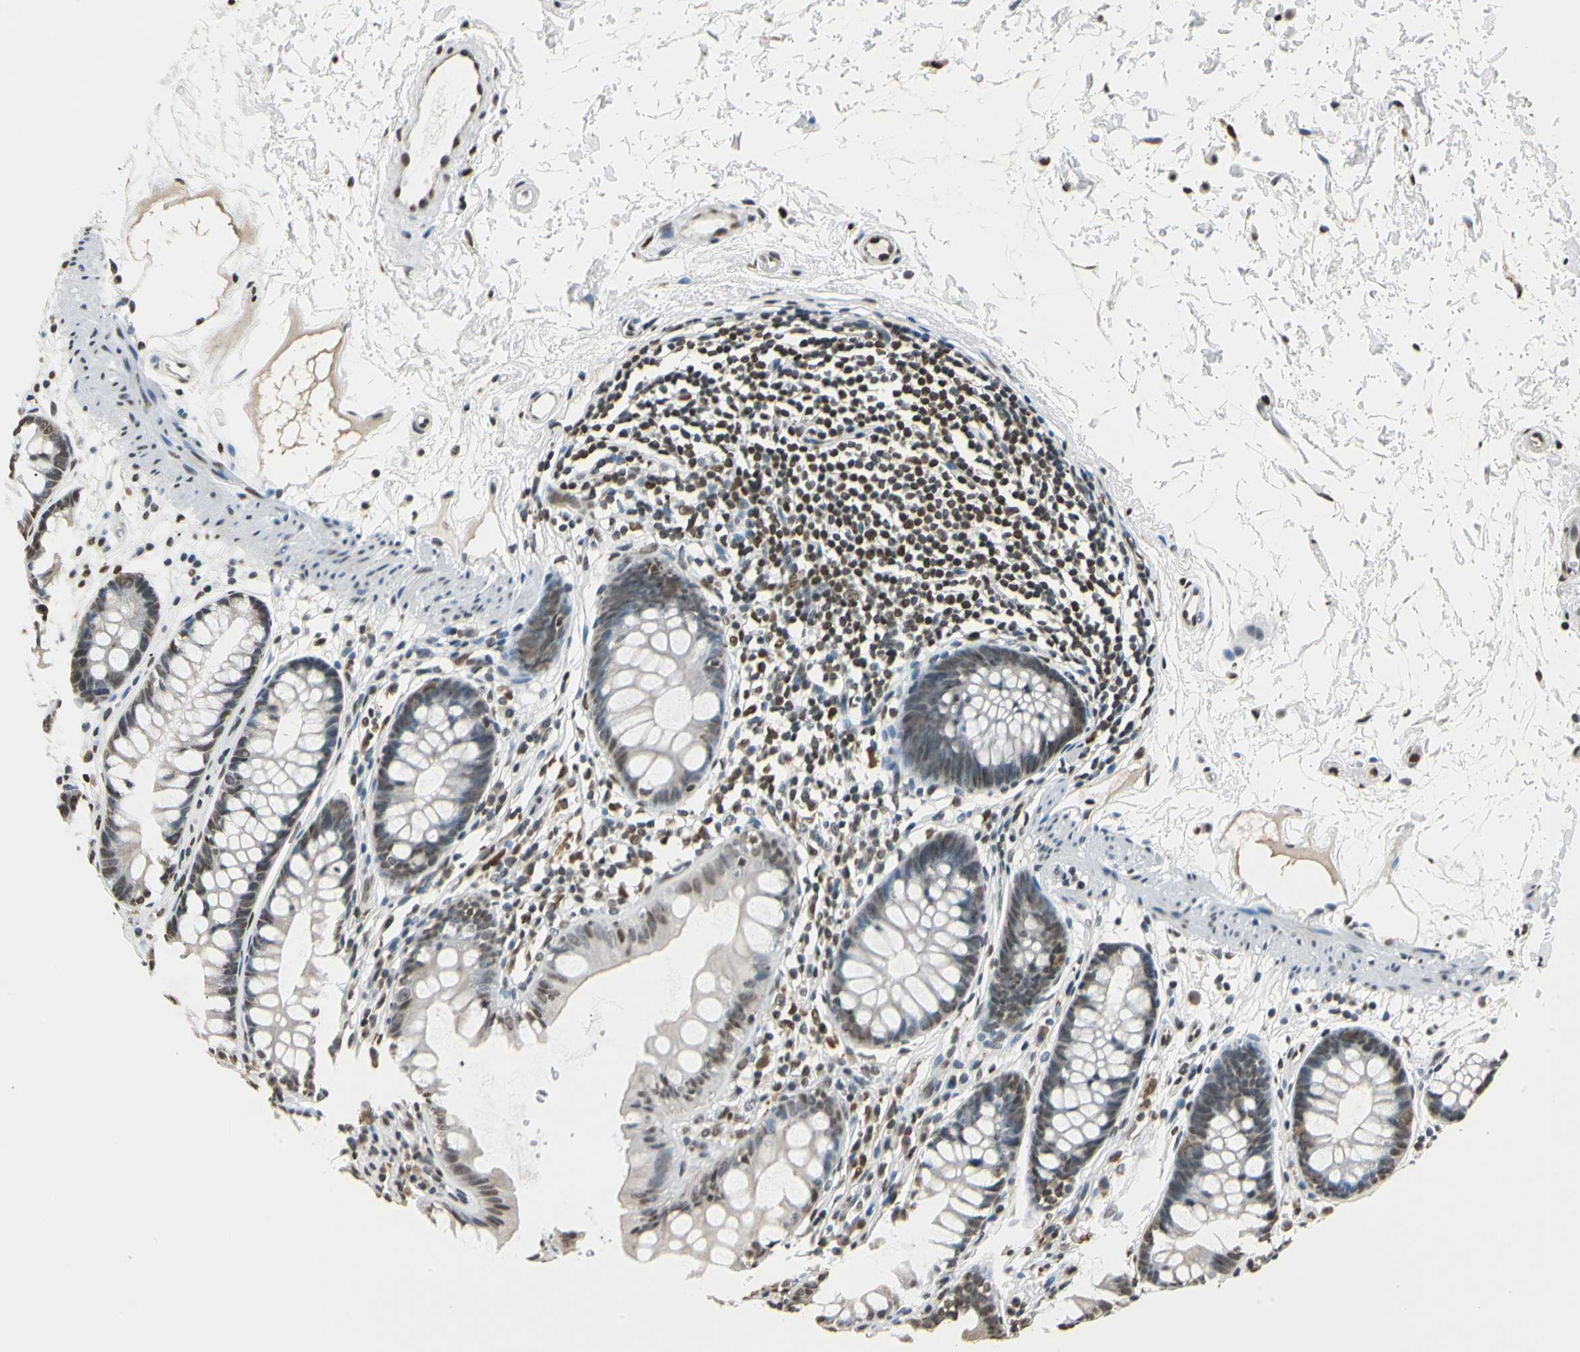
{"staining": {"intensity": "moderate", "quantity": "25%-75%", "location": "nuclear"}, "tissue": "colon", "cell_type": "Endothelial cells", "image_type": "normal", "snomed": [{"axis": "morphology", "description": "Normal tissue, NOS"}, {"axis": "topography", "description": "Colon"}], "caption": "Brown immunohistochemical staining in benign colon exhibits moderate nuclear positivity in about 25%-75% of endothelial cells.", "gene": "FANCG", "patient": {"sex": "female", "age": 52}}